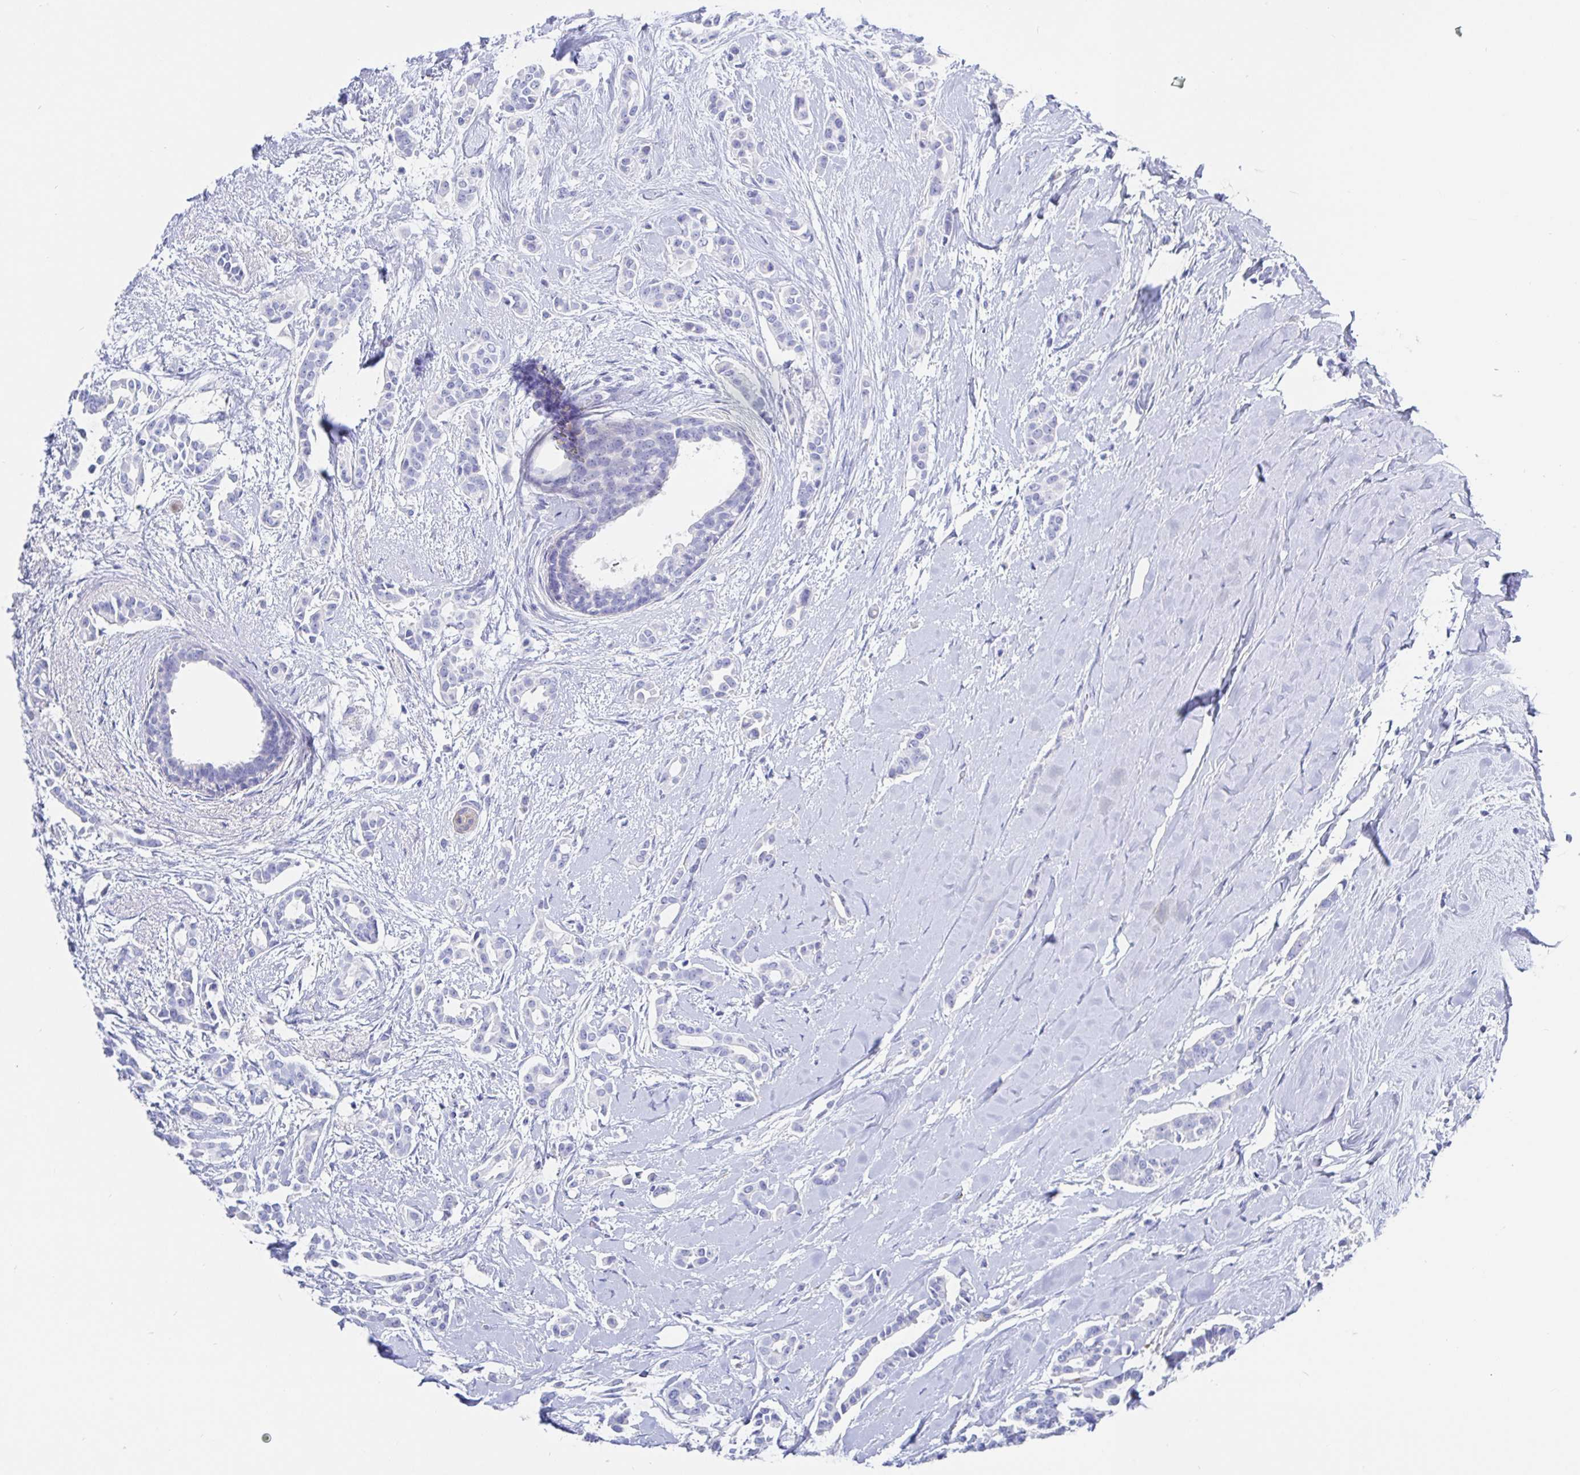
{"staining": {"intensity": "negative", "quantity": "none", "location": "none"}, "tissue": "breast cancer", "cell_type": "Tumor cells", "image_type": "cancer", "snomed": [{"axis": "morphology", "description": "Duct carcinoma"}, {"axis": "topography", "description": "Breast"}], "caption": "Breast cancer (infiltrating ductal carcinoma) stained for a protein using immunohistochemistry (IHC) exhibits no expression tumor cells.", "gene": "KCNH6", "patient": {"sex": "female", "age": 64}}